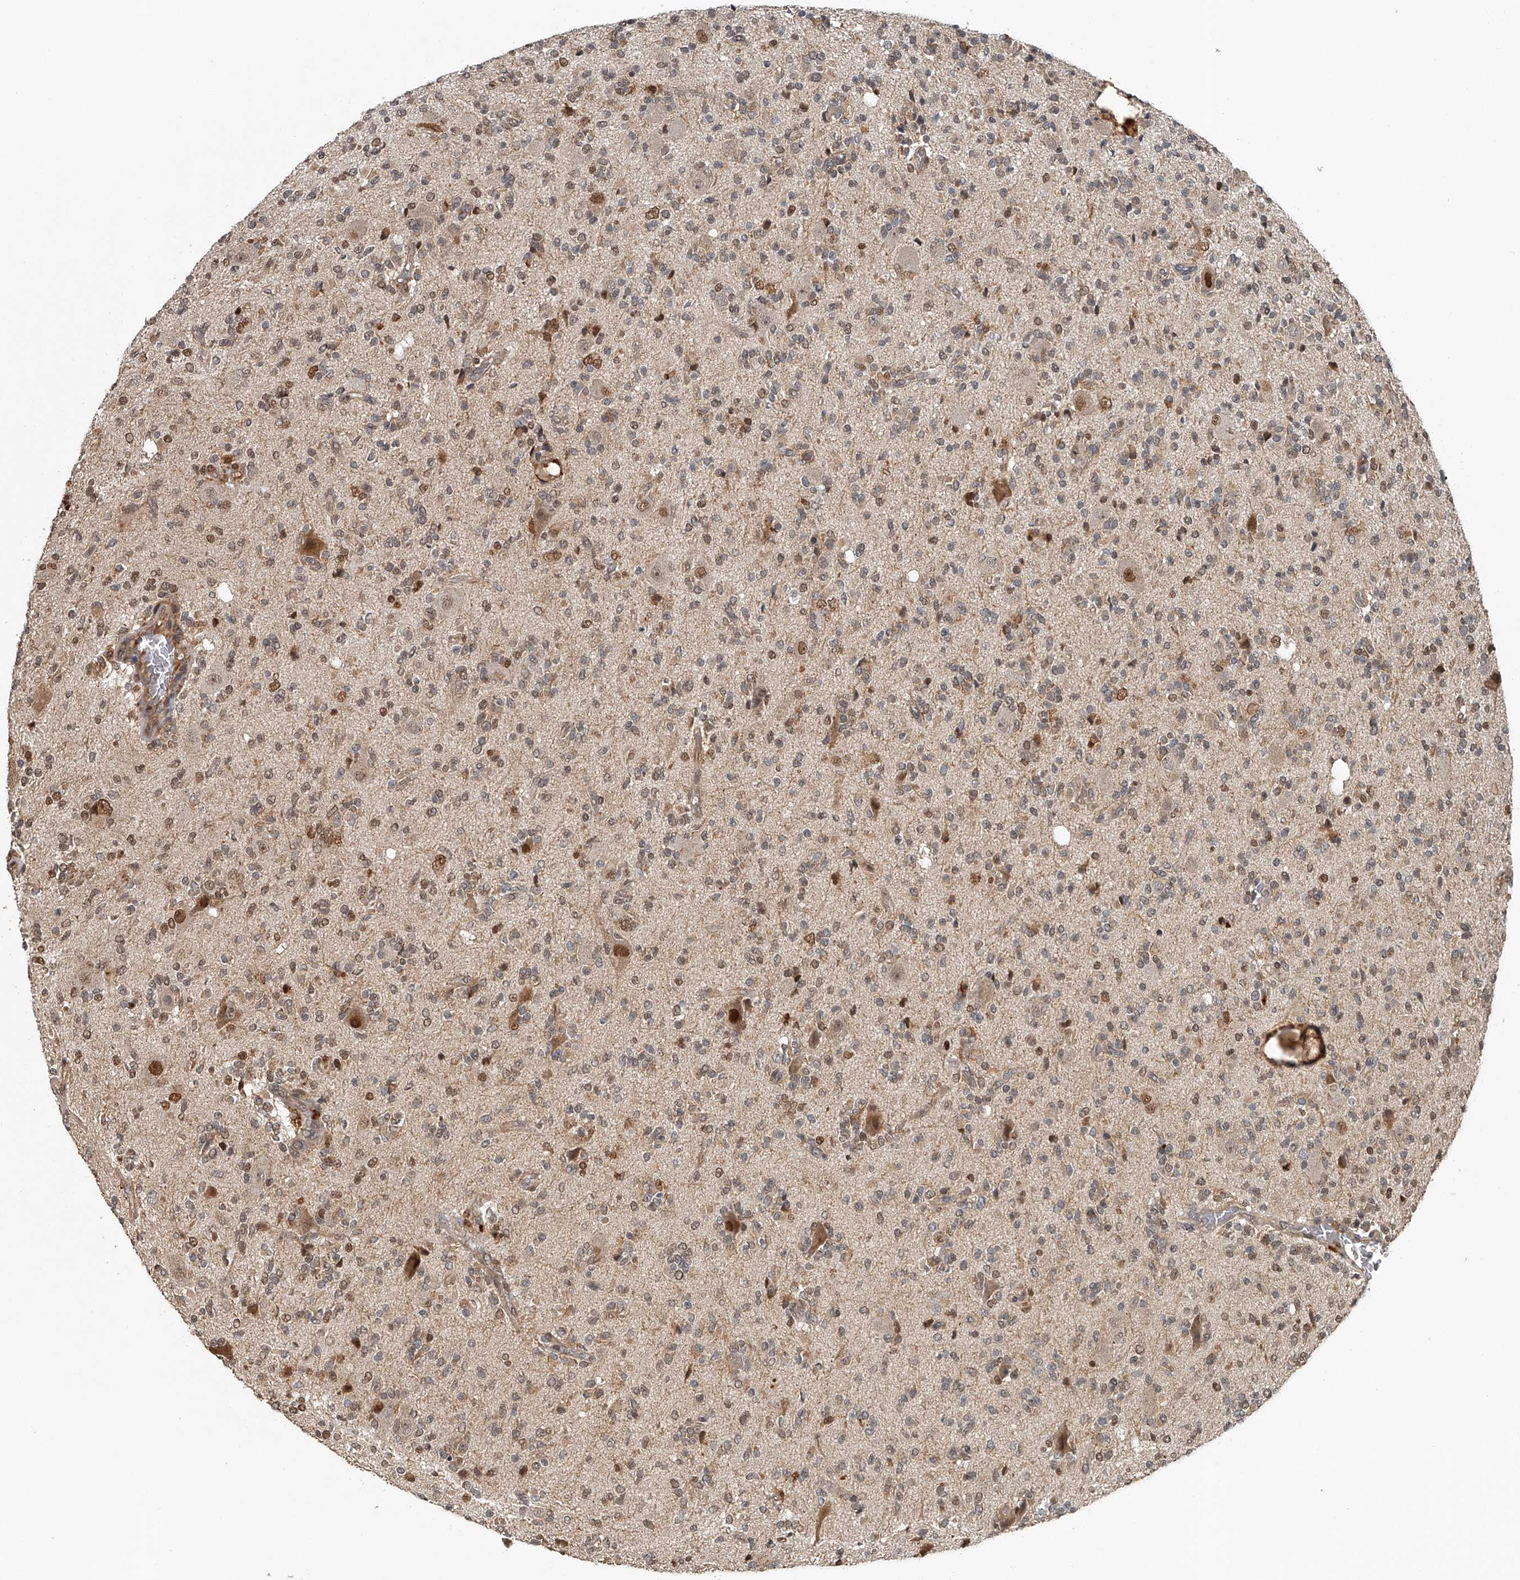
{"staining": {"intensity": "moderate", "quantity": "25%-75%", "location": "cytoplasmic/membranous,nuclear"}, "tissue": "glioma", "cell_type": "Tumor cells", "image_type": "cancer", "snomed": [{"axis": "morphology", "description": "Glioma, malignant, High grade"}, {"axis": "topography", "description": "Brain"}], "caption": "This is an image of immunohistochemistry (IHC) staining of malignant high-grade glioma, which shows moderate positivity in the cytoplasmic/membranous and nuclear of tumor cells.", "gene": "PLEKHG1", "patient": {"sex": "male", "age": 34}}